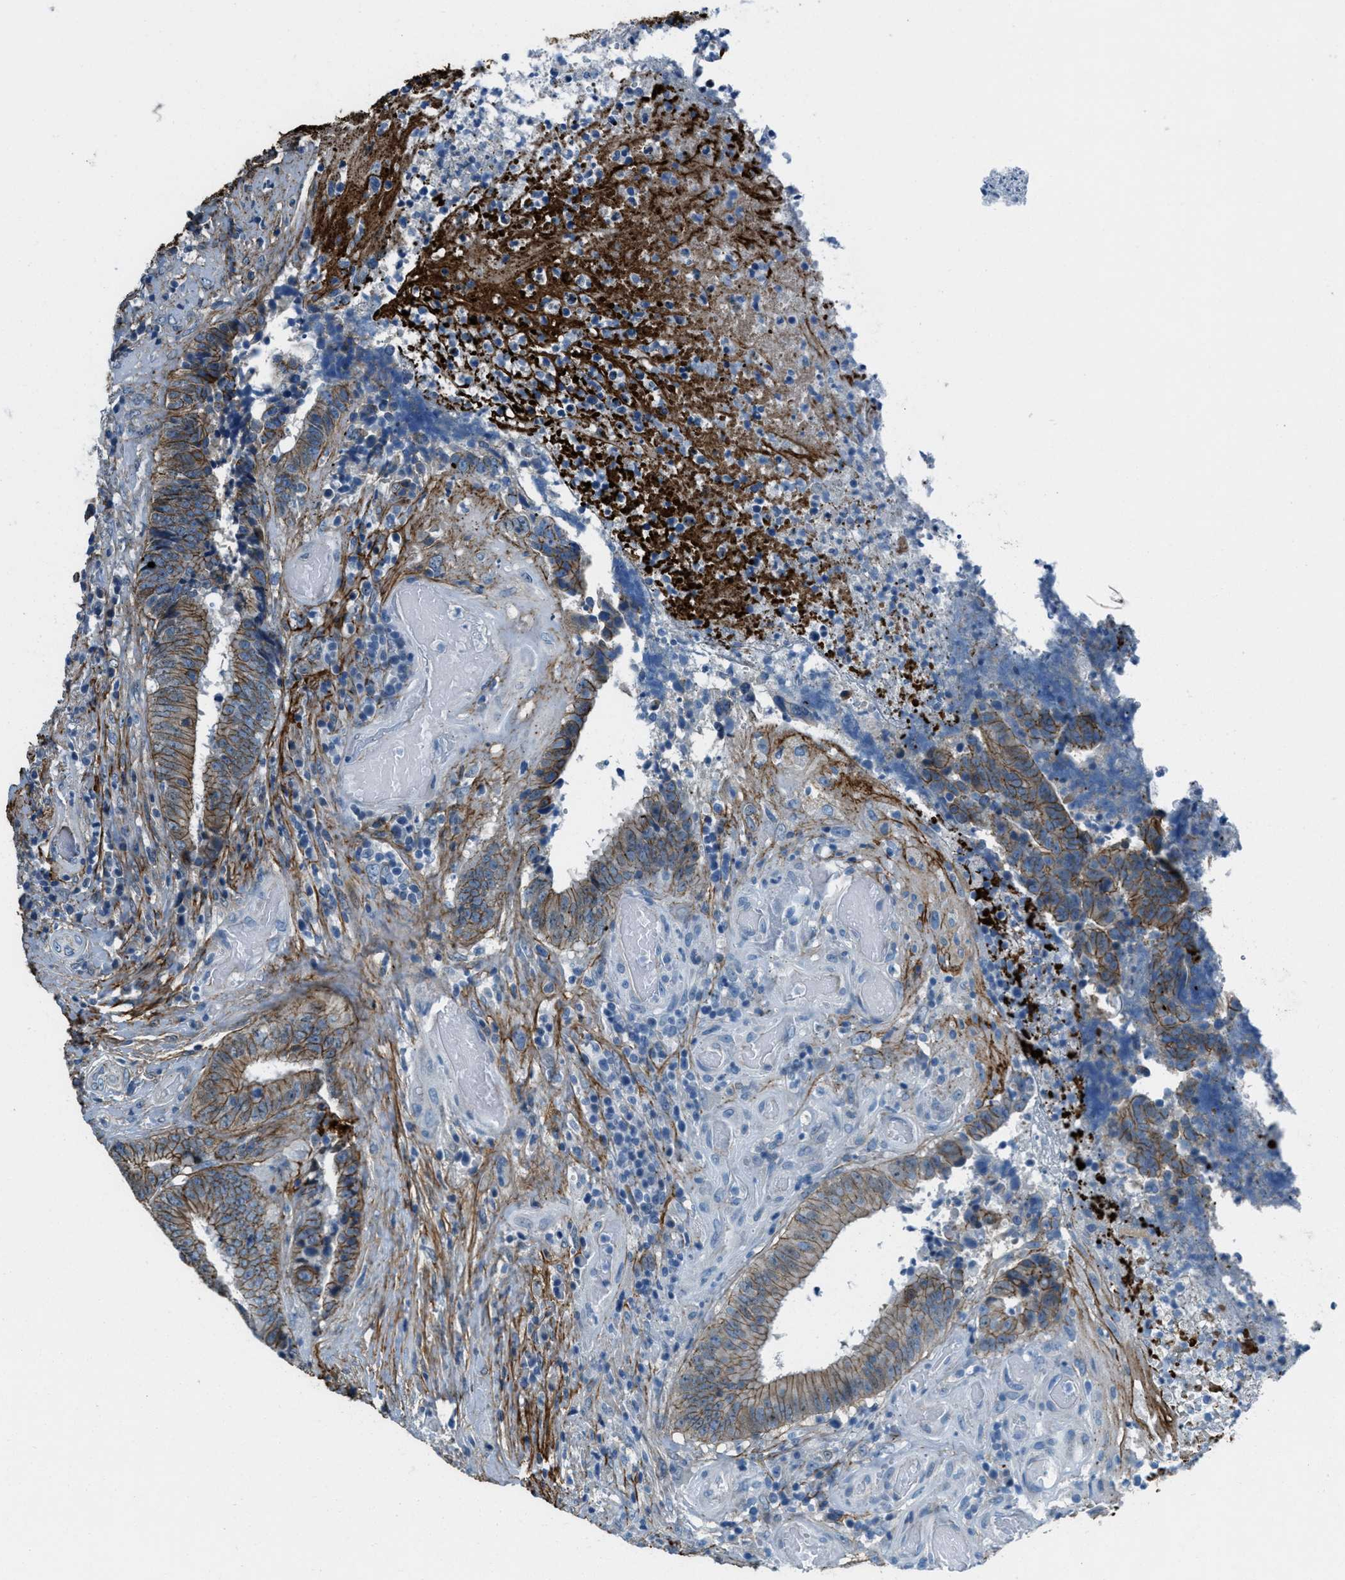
{"staining": {"intensity": "moderate", "quantity": ">75%", "location": "cytoplasmic/membranous"}, "tissue": "colorectal cancer", "cell_type": "Tumor cells", "image_type": "cancer", "snomed": [{"axis": "morphology", "description": "Adenocarcinoma, NOS"}, {"axis": "topography", "description": "Rectum"}], "caption": "An immunohistochemistry image of tumor tissue is shown. Protein staining in brown highlights moderate cytoplasmic/membranous positivity in colorectal adenocarcinoma within tumor cells. (DAB IHC, brown staining for protein, blue staining for nuclei).", "gene": "FBN1", "patient": {"sex": "male", "age": 72}}